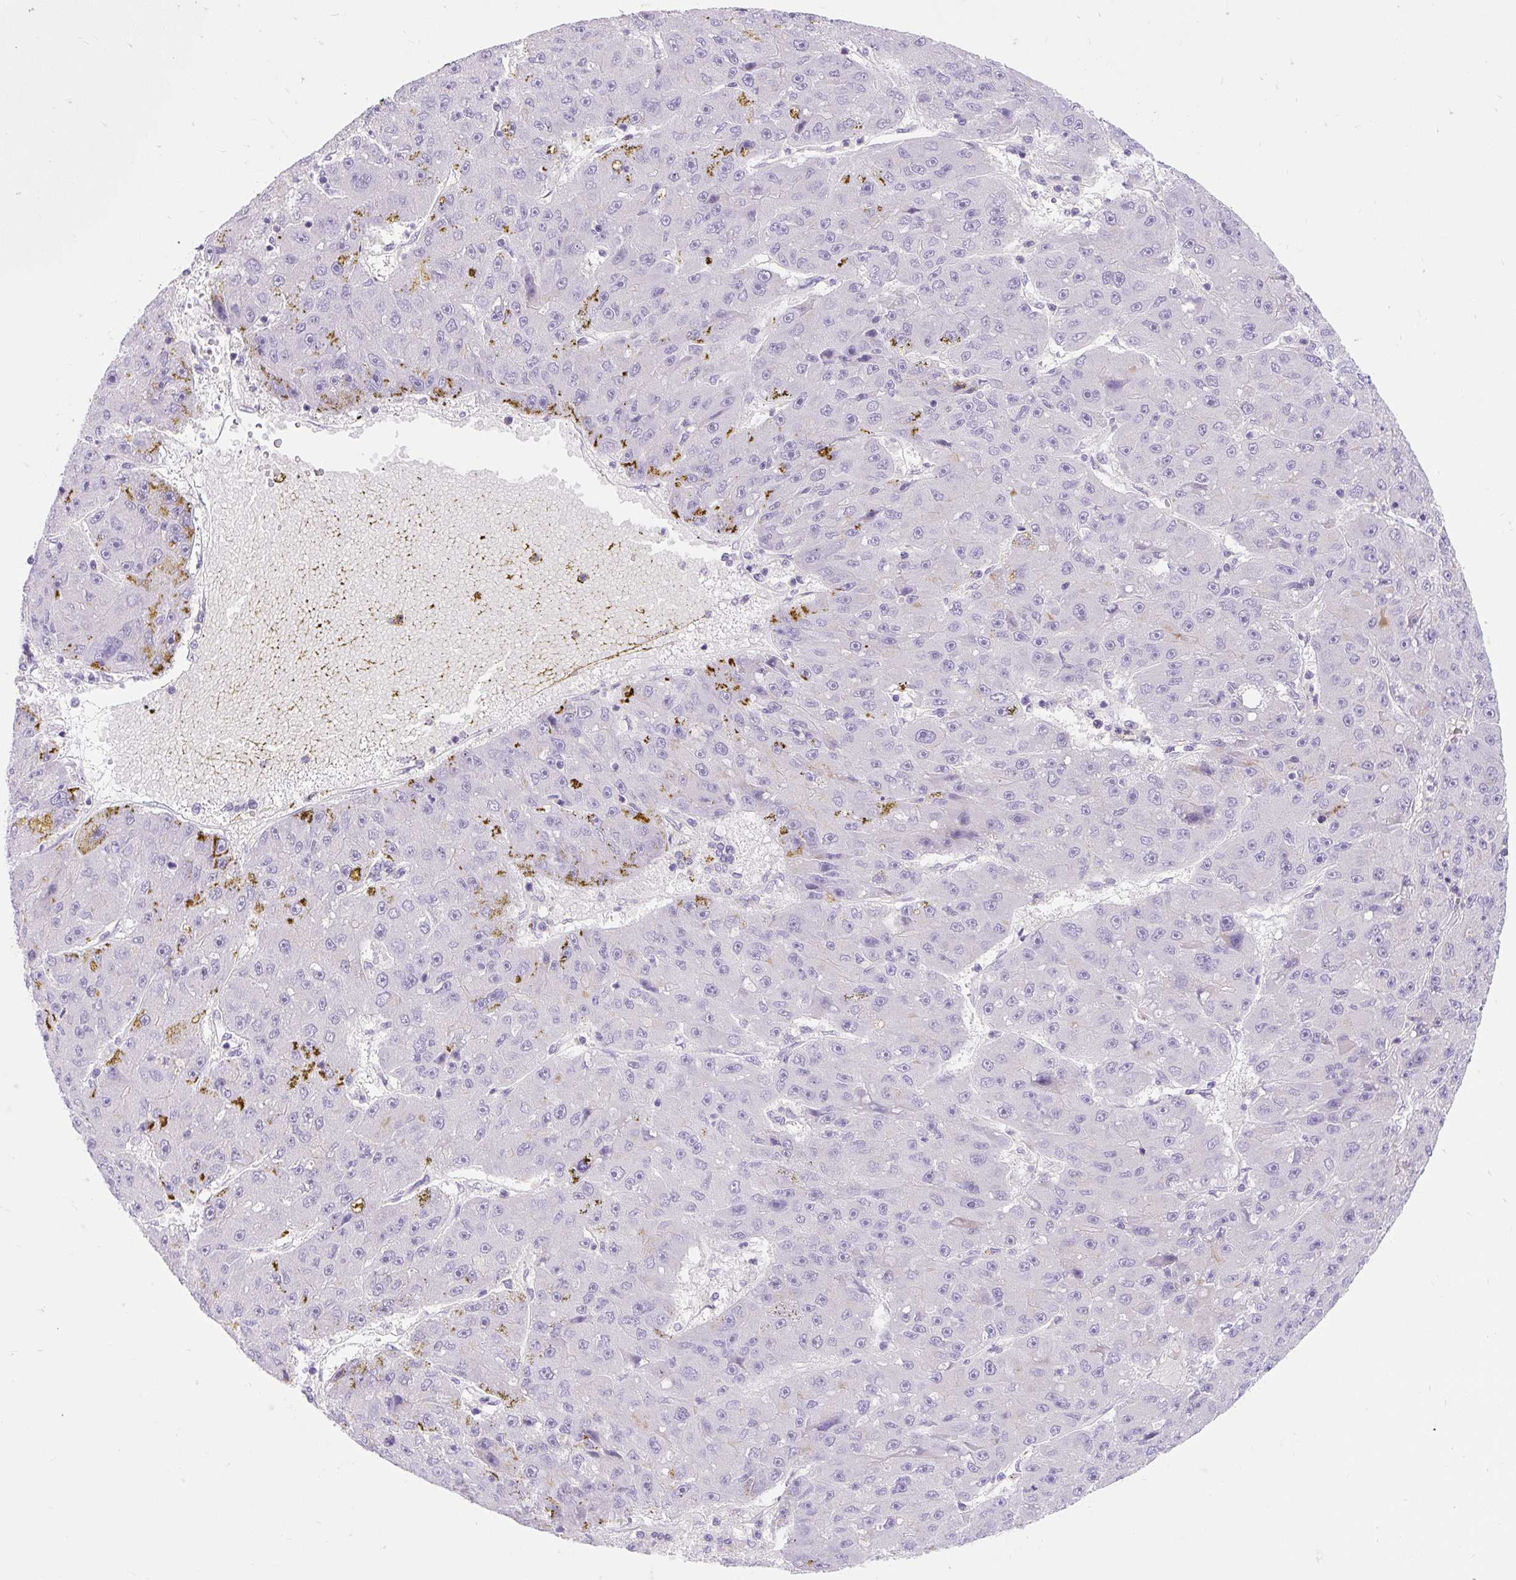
{"staining": {"intensity": "negative", "quantity": "none", "location": "none"}, "tissue": "liver cancer", "cell_type": "Tumor cells", "image_type": "cancer", "snomed": [{"axis": "morphology", "description": "Carcinoma, Hepatocellular, NOS"}, {"axis": "topography", "description": "Liver"}], "caption": "The micrograph shows no staining of tumor cells in liver cancer.", "gene": "SLC28A1", "patient": {"sex": "male", "age": 67}}